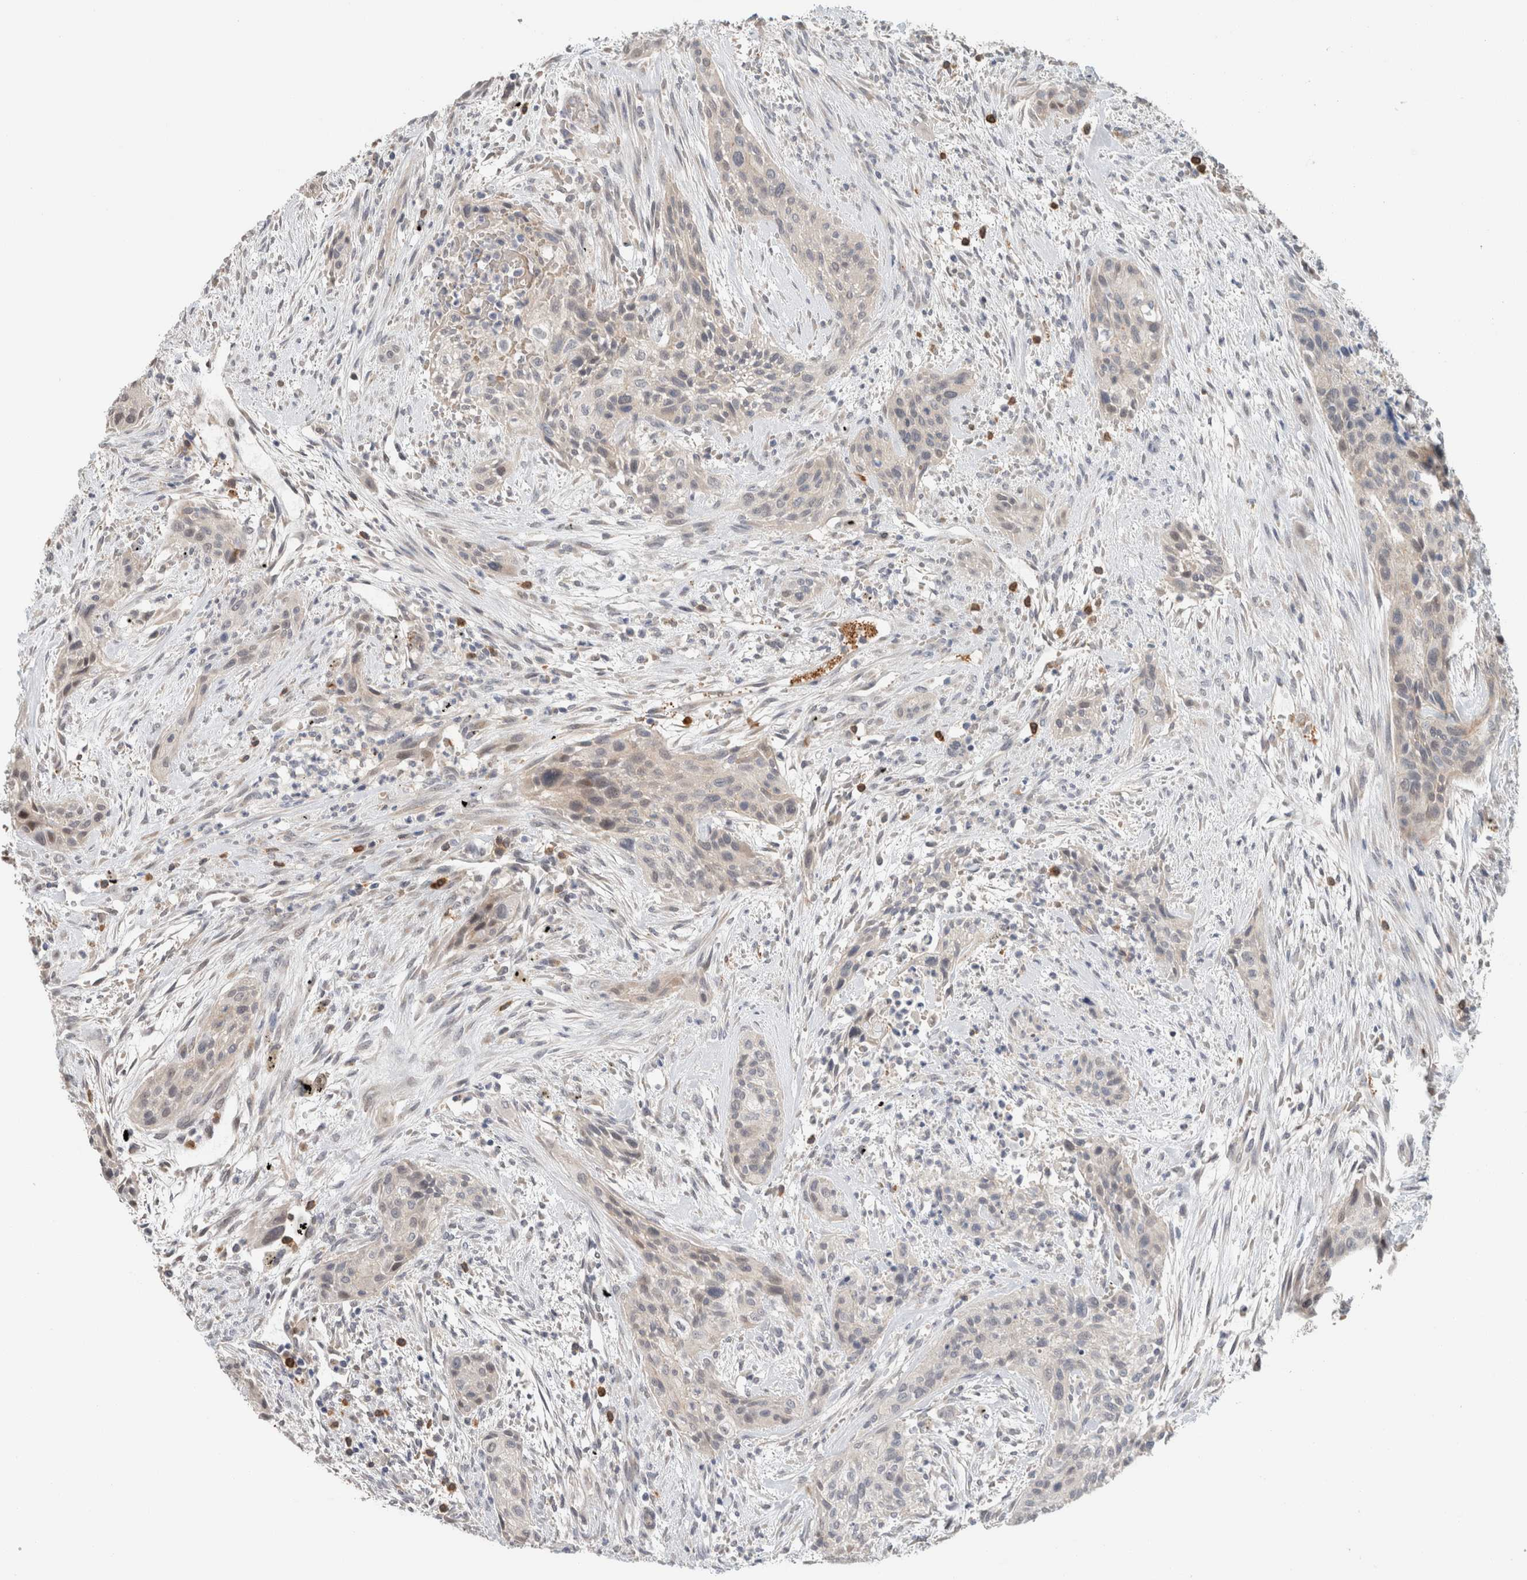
{"staining": {"intensity": "weak", "quantity": "<25%", "location": "cytoplasmic/membranous"}, "tissue": "urothelial cancer", "cell_type": "Tumor cells", "image_type": "cancer", "snomed": [{"axis": "morphology", "description": "Urothelial carcinoma, High grade"}, {"axis": "topography", "description": "Urinary bladder"}], "caption": "Human urothelial cancer stained for a protein using immunohistochemistry reveals no expression in tumor cells.", "gene": "CRAT", "patient": {"sex": "male", "age": 35}}